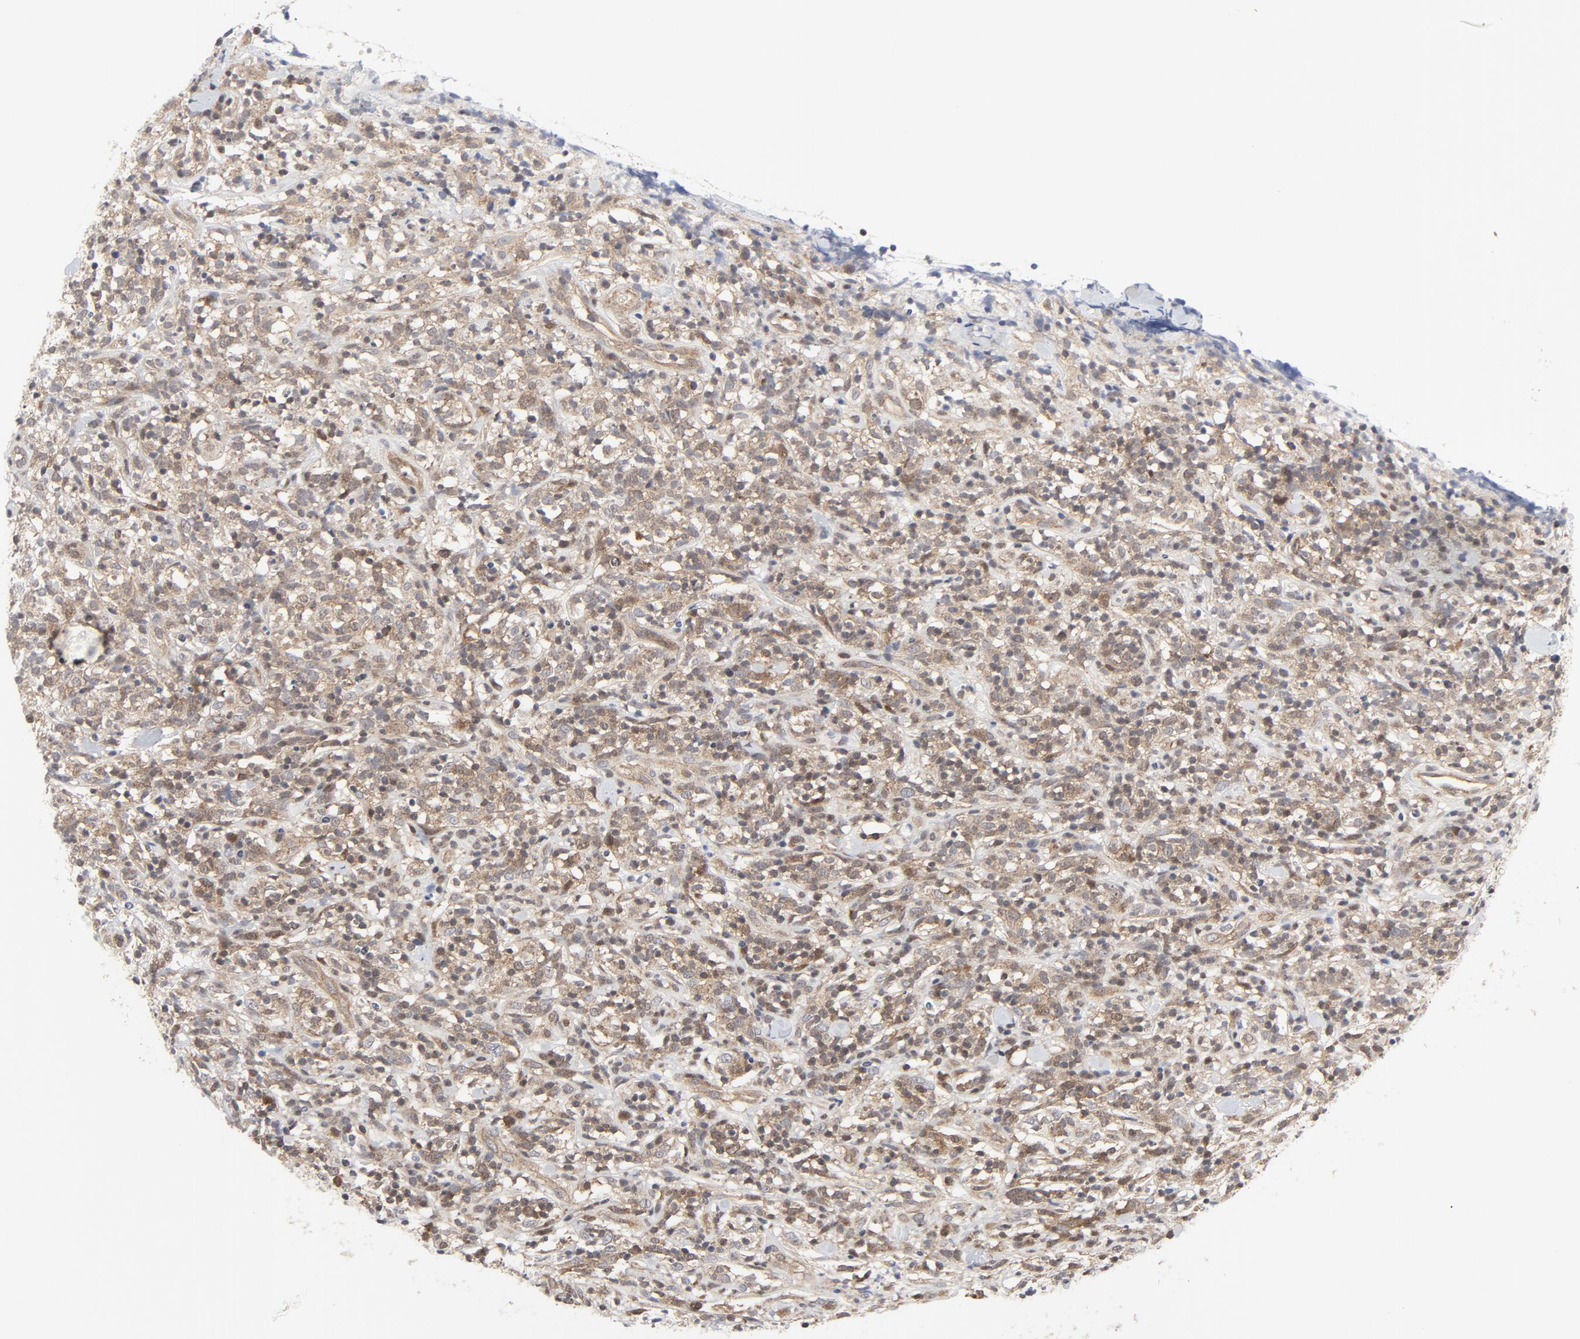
{"staining": {"intensity": "weak", "quantity": ">75%", "location": "cytoplasmic/membranous,nuclear"}, "tissue": "lymphoma", "cell_type": "Tumor cells", "image_type": "cancer", "snomed": [{"axis": "morphology", "description": "Malignant lymphoma, non-Hodgkin's type, High grade"}, {"axis": "topography", "description": "Lymph node"}], "caption": "High-magnification brightfield microscopy of high-grade malignant lymphoma, non-Hodgkin's type stained with DAB (3,3'-diaminobenzidine) (brown) and counterstained with hematoxylin (blue). tumor cells exhibit weak cytoplasmic/membranous and nuclear staining is seen in approximately>75% of cells.", "gene": "MAP2K7", "patient": {"sex": "female", "age": 73}}